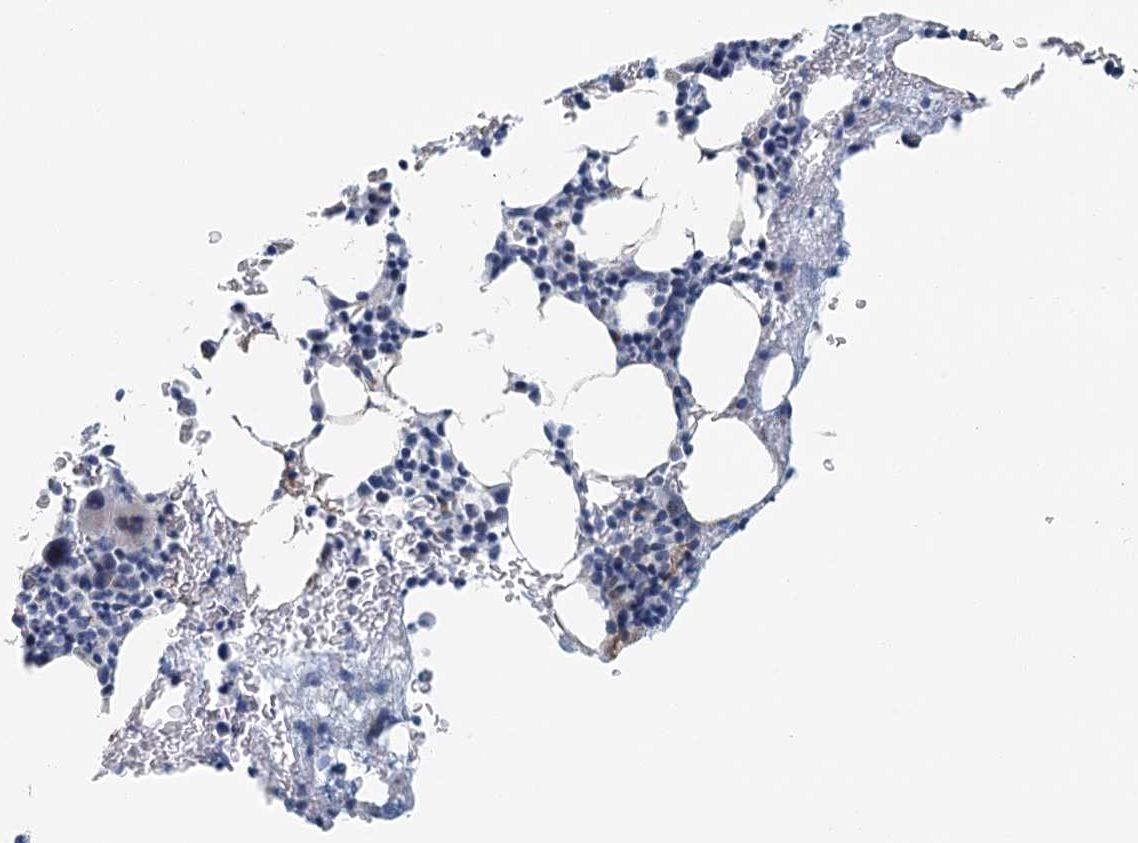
{"staining": {"intensity": "negative", "quantity": "none", "location": "none"}, "tissue": "bone marrow", "cell_type": "Hematopoietic cells", "image_type": "normal", "snomed": [{"axis": "morphology", "description": "Normal tissue, NOS"}, {"axis": "topography", "description": "Bone marrow"}], "caption": "The micrograph demonstrates no staining of hematopoietic cells in benign bone marrow. (Brightfield microscopy of DAB (3,3'-diaminobenzidine) immunohistochemistry (IHC) at high magnification).", "gene": "ZNF527", "patient": {"sex": "male", "age": 79}}